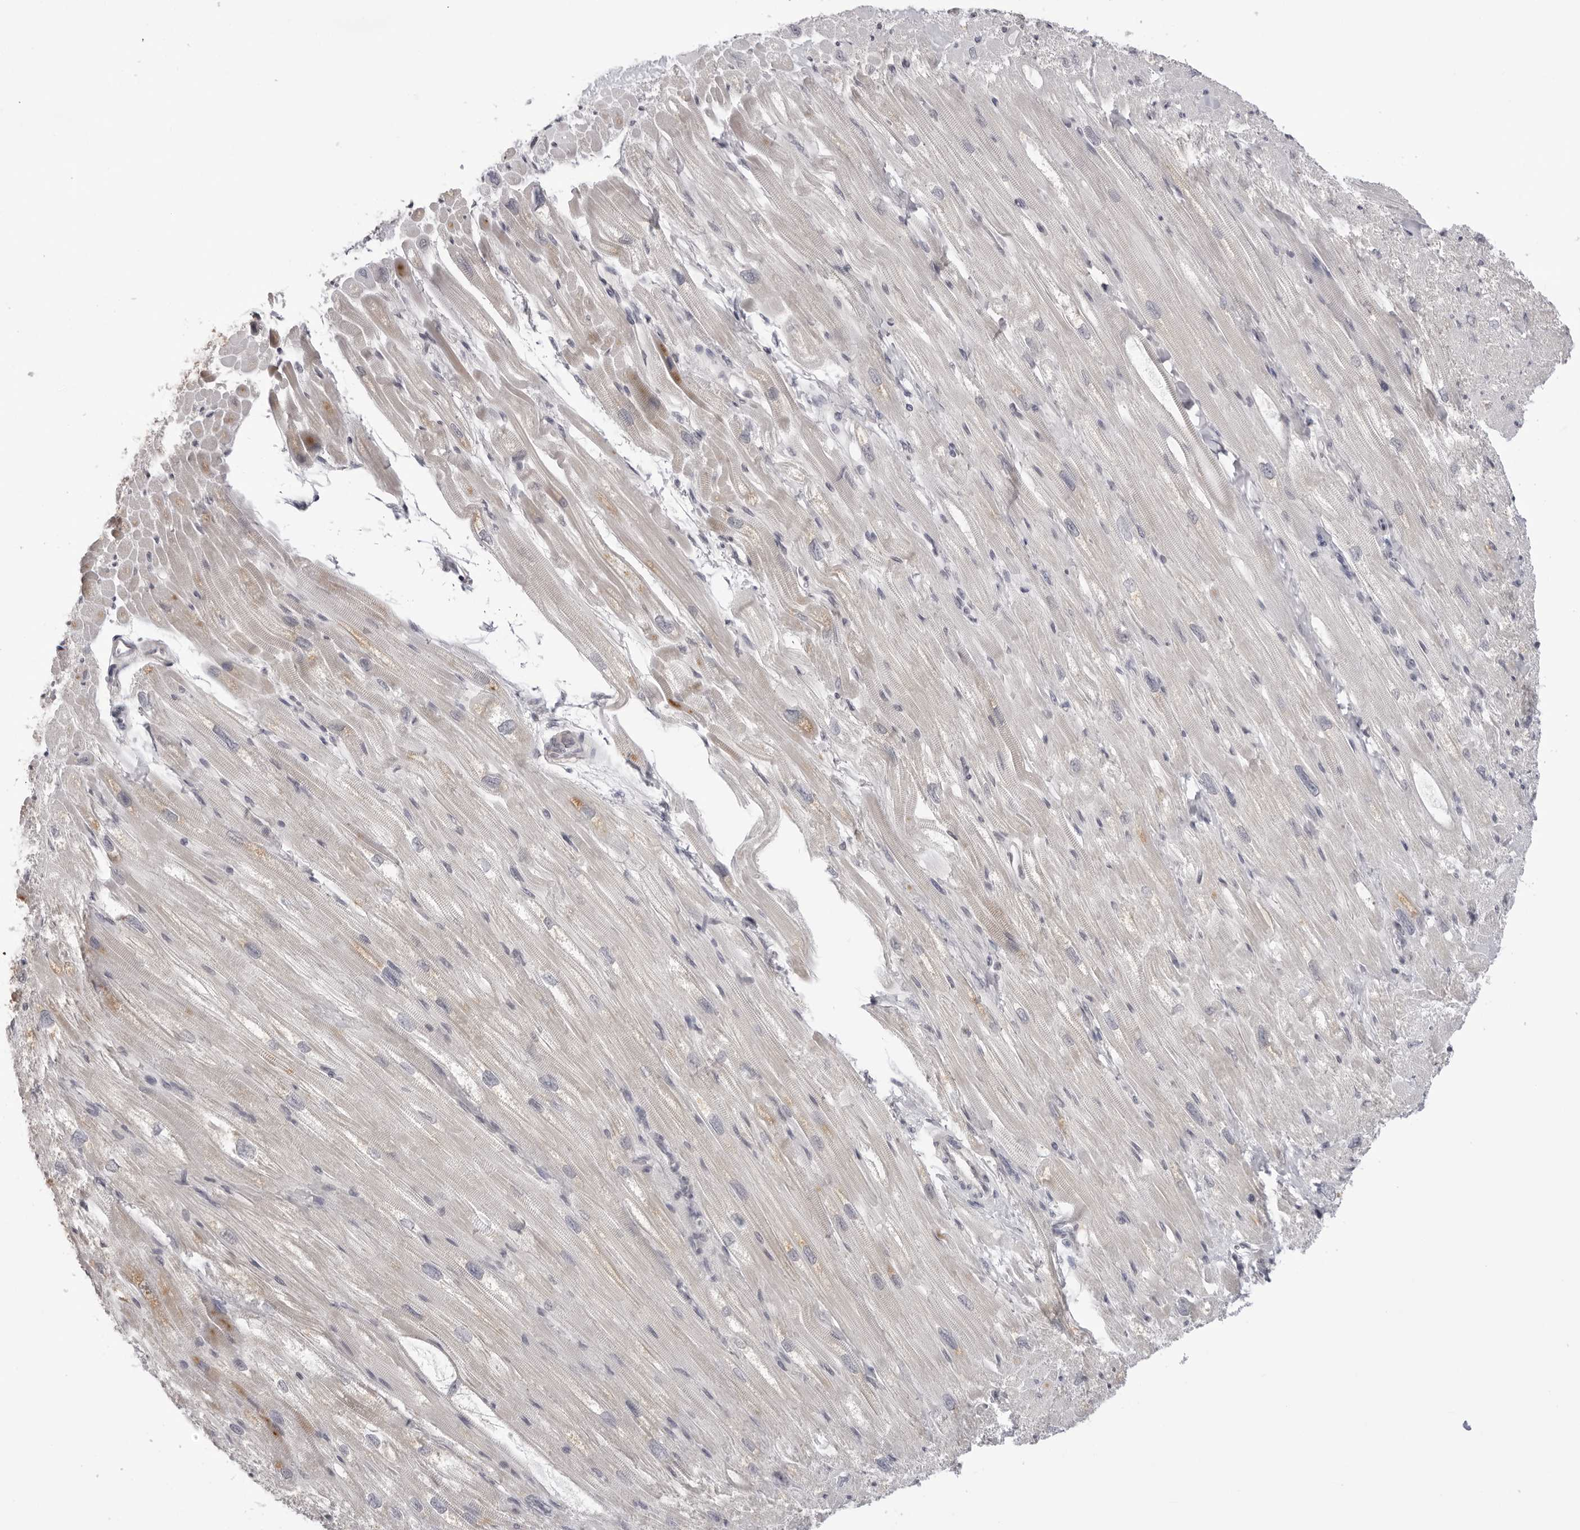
{"staining": {"intensity": "moderate", "quantity": "<25%", "location": "cytoplasmic/membranous"}, "tissue": "heart muscle", "cell_type": "Cardiomyocytes", "image_type": "normal", "snomed": [{"axis": "morphology", "description": "Normal tissue, NOS"}, {"axis": "topography", "description": "Heart"}], "caption": "Immunohistochemistry of unremarkable heart muscle reveals low levels of moderate cytoplasmic/membranous positivity in about <25% of cardiomyocytes. Using DAB (3,3'-diaminobenzidine) (brown) and hematoxylin (blue) stains, captured at high magnification using brightfield microscopy.", "gene": "ACP6", "patient": {"sex": "male", "age": 50}}